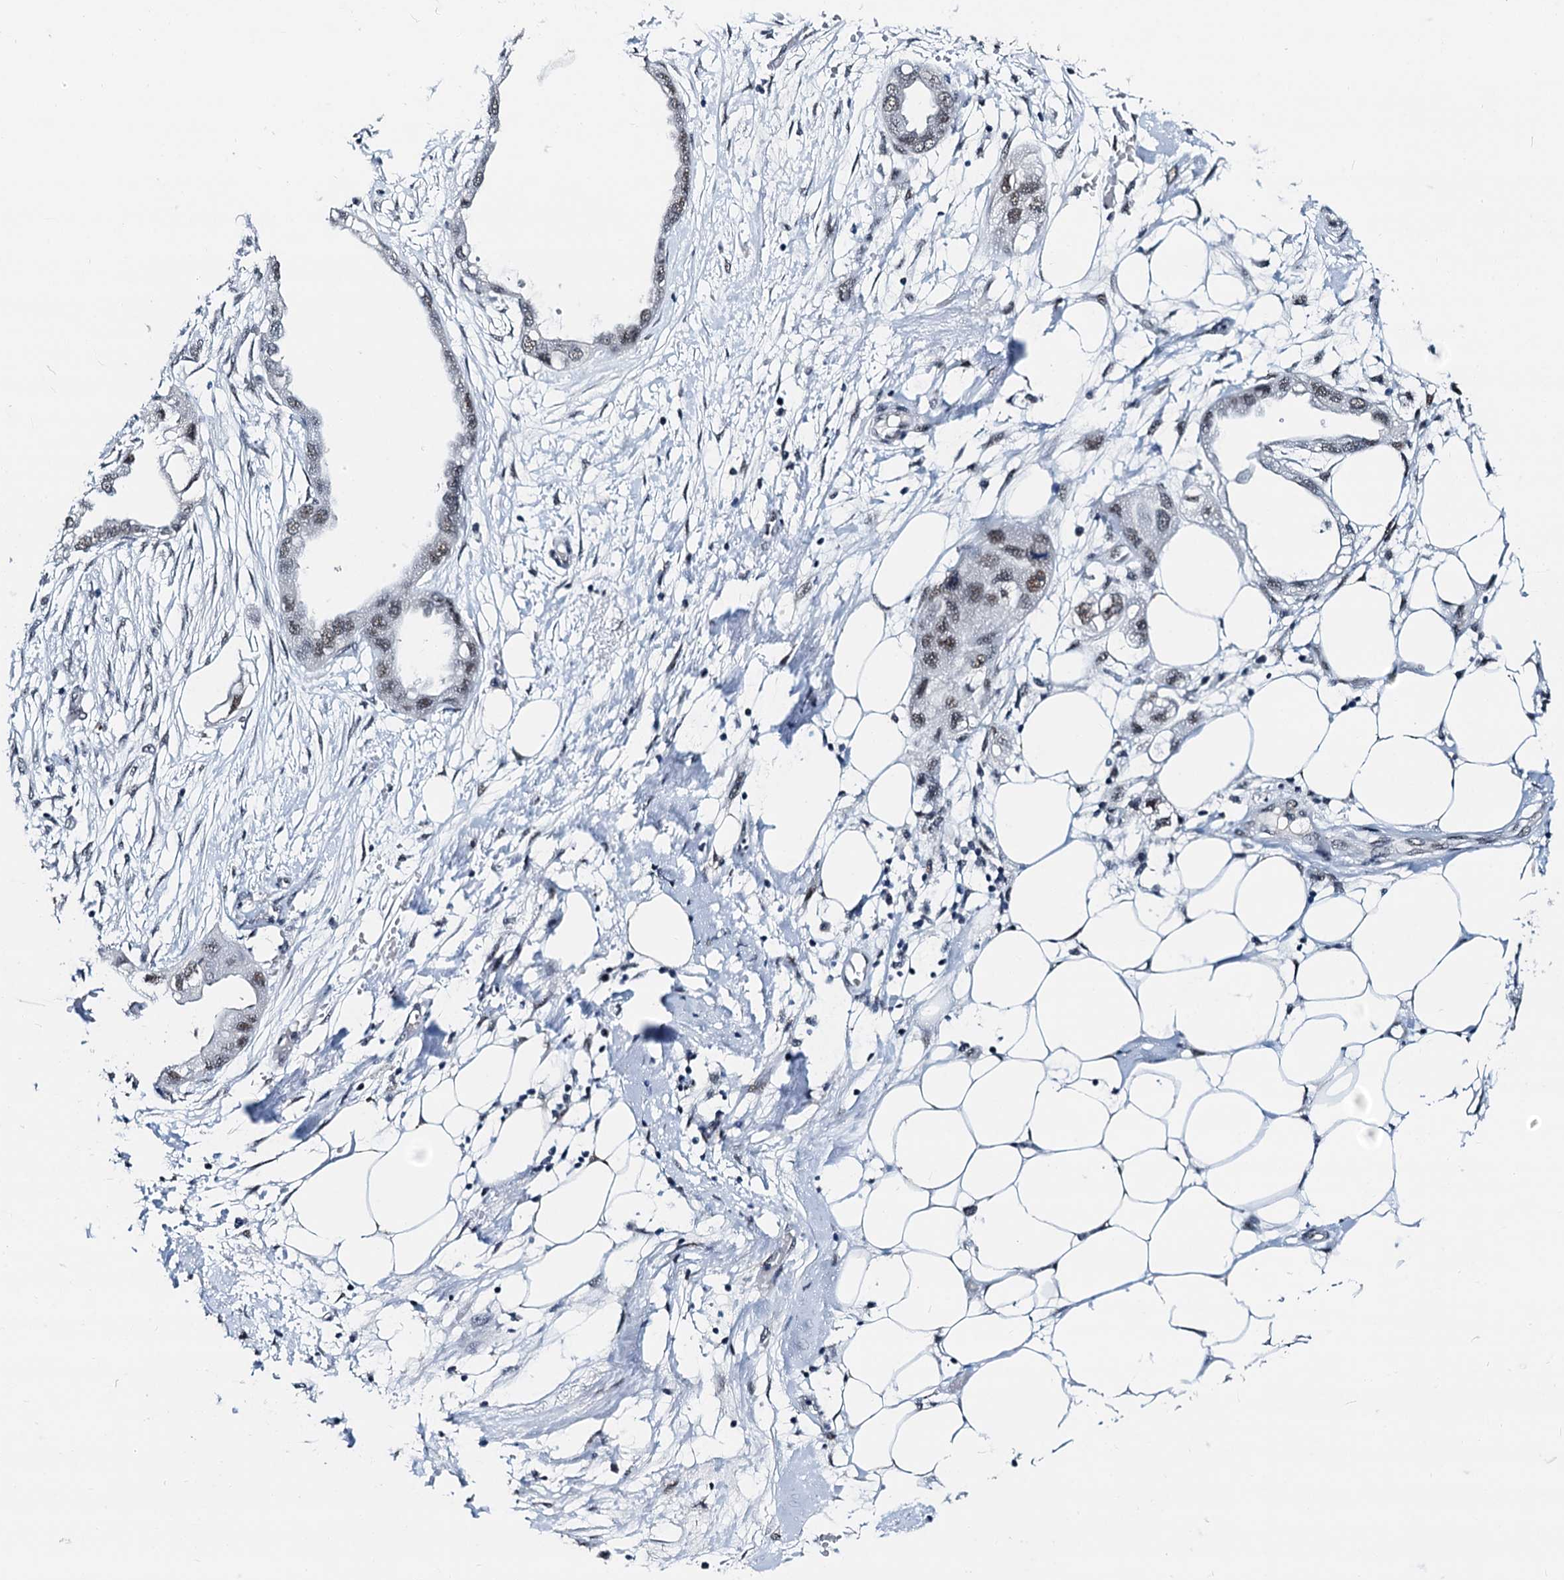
{"staining": {"intensity": "weak", "quantity": ">75%", "location": "nuclear"}, "tissue": "endometrial cancer", "cell_type": "Tumor cells", "image_type": "cancer", "snomed": [{"axis": "morphology", "description": "Adenocarcinoma, NOS"}, {"axis": "morphology", "description": "Adenocarcinoma, metastatic, NOS"}, {"axis": "topography", "description": "Adipose tissue"}, {"axis": "topography", "description": "Endometrium"}], "caption": "This image exhibits immunohistochemistry staining of endometrial cancer, with low weak nuclear positivity in about >75% of tumor cells.", "gene": "SNRPD1", "patient": {"sex": "female", "age": 67}}